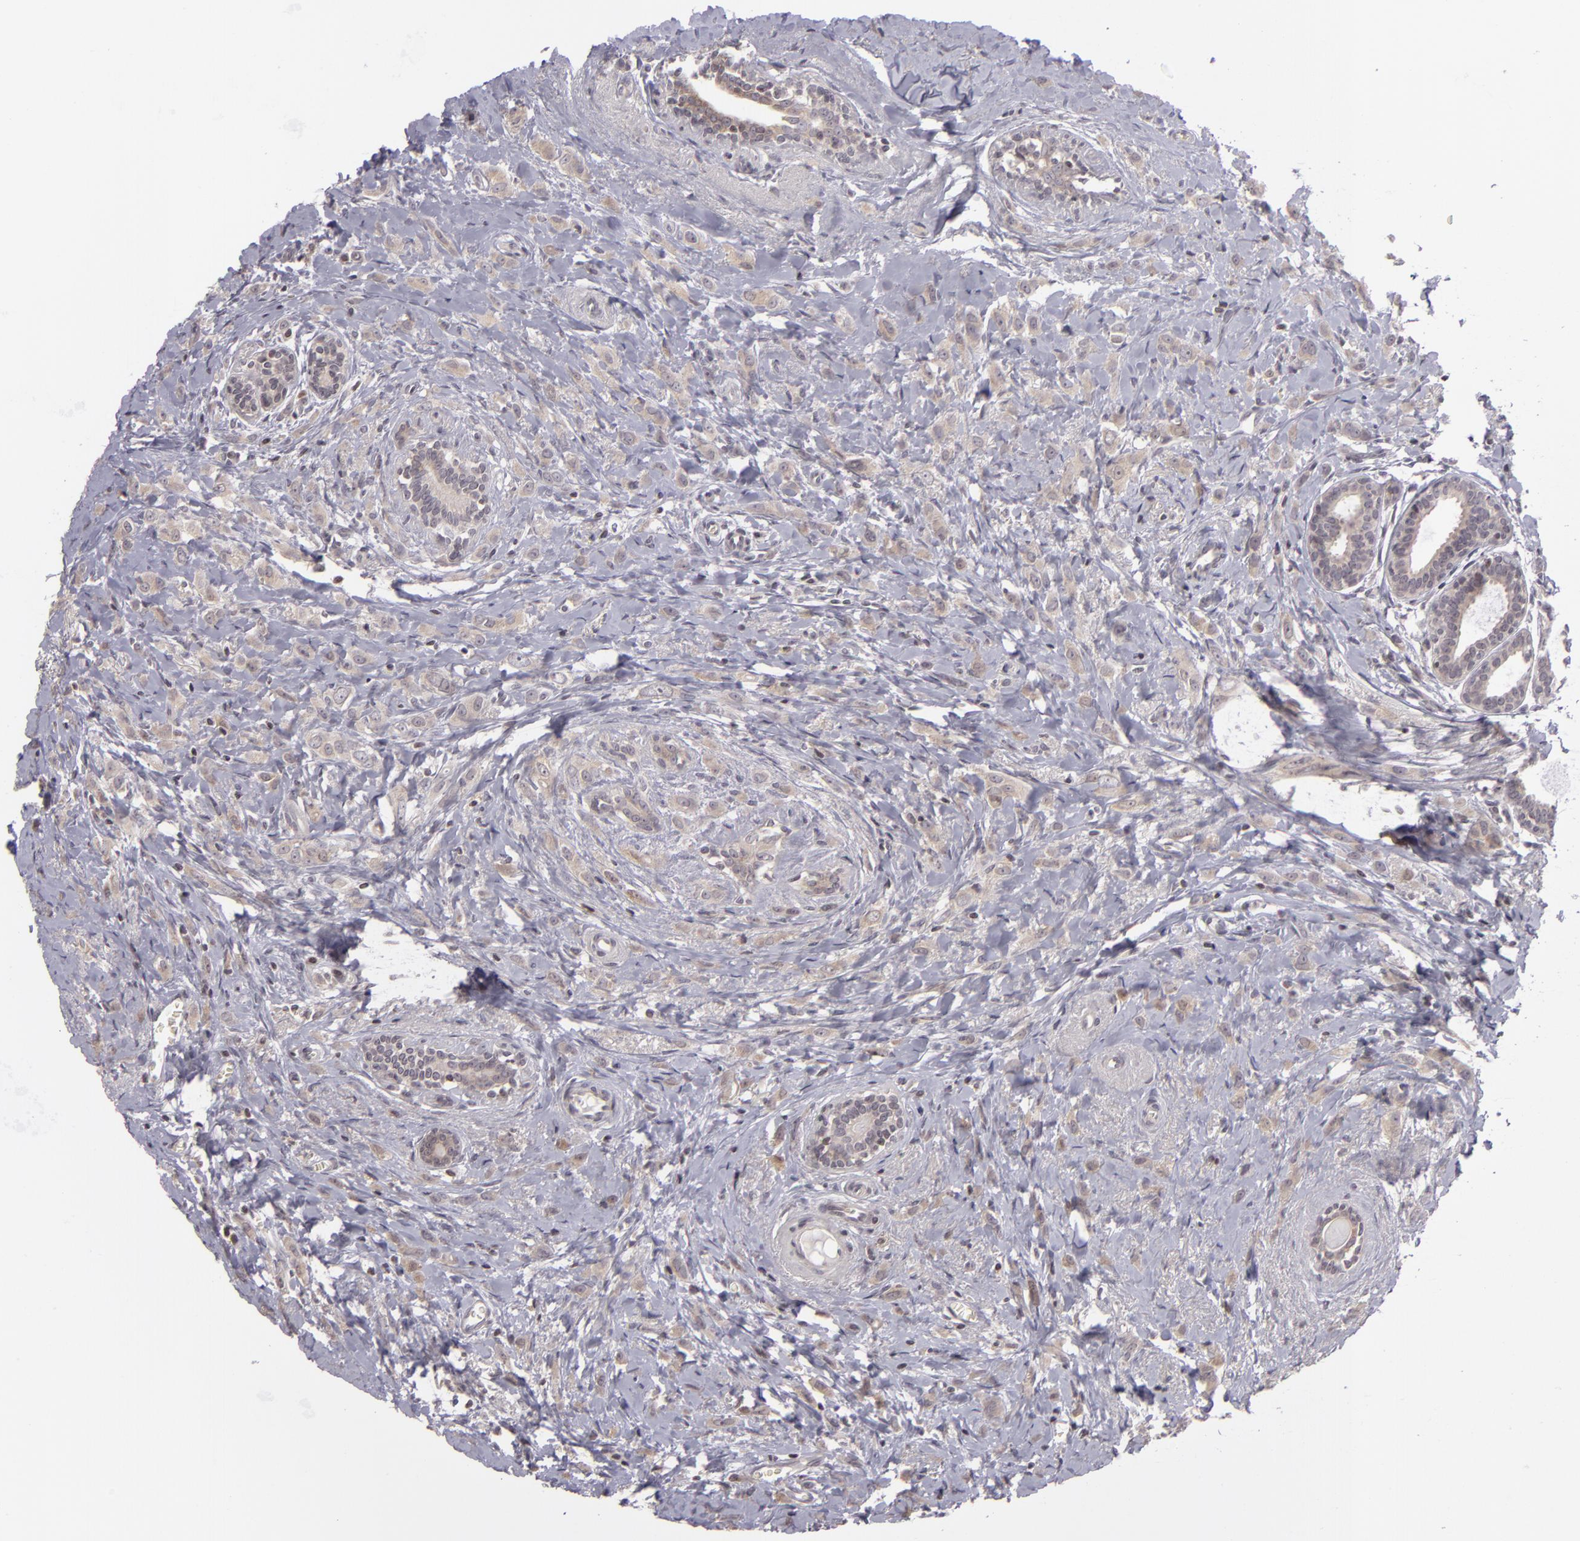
{"staining": {"intensity": "negative", "quantity": "none", "location": "none"}, "tissue": "breast cancer", "cell_type": "Tumor cells", "image_type": "cancer", "snomed": [{"axis": "morphology", "description": "Lobular carcinoma"}, {"axis": "topography", "description": "Breast"}], "caption": "High power microscopy image of an immunohistochemistry image of breast lobular carcinoma, revealing no significant expression in tumor cells.", "gene": "AKAP6", "patient": {"sex": "female", "age": 57}}